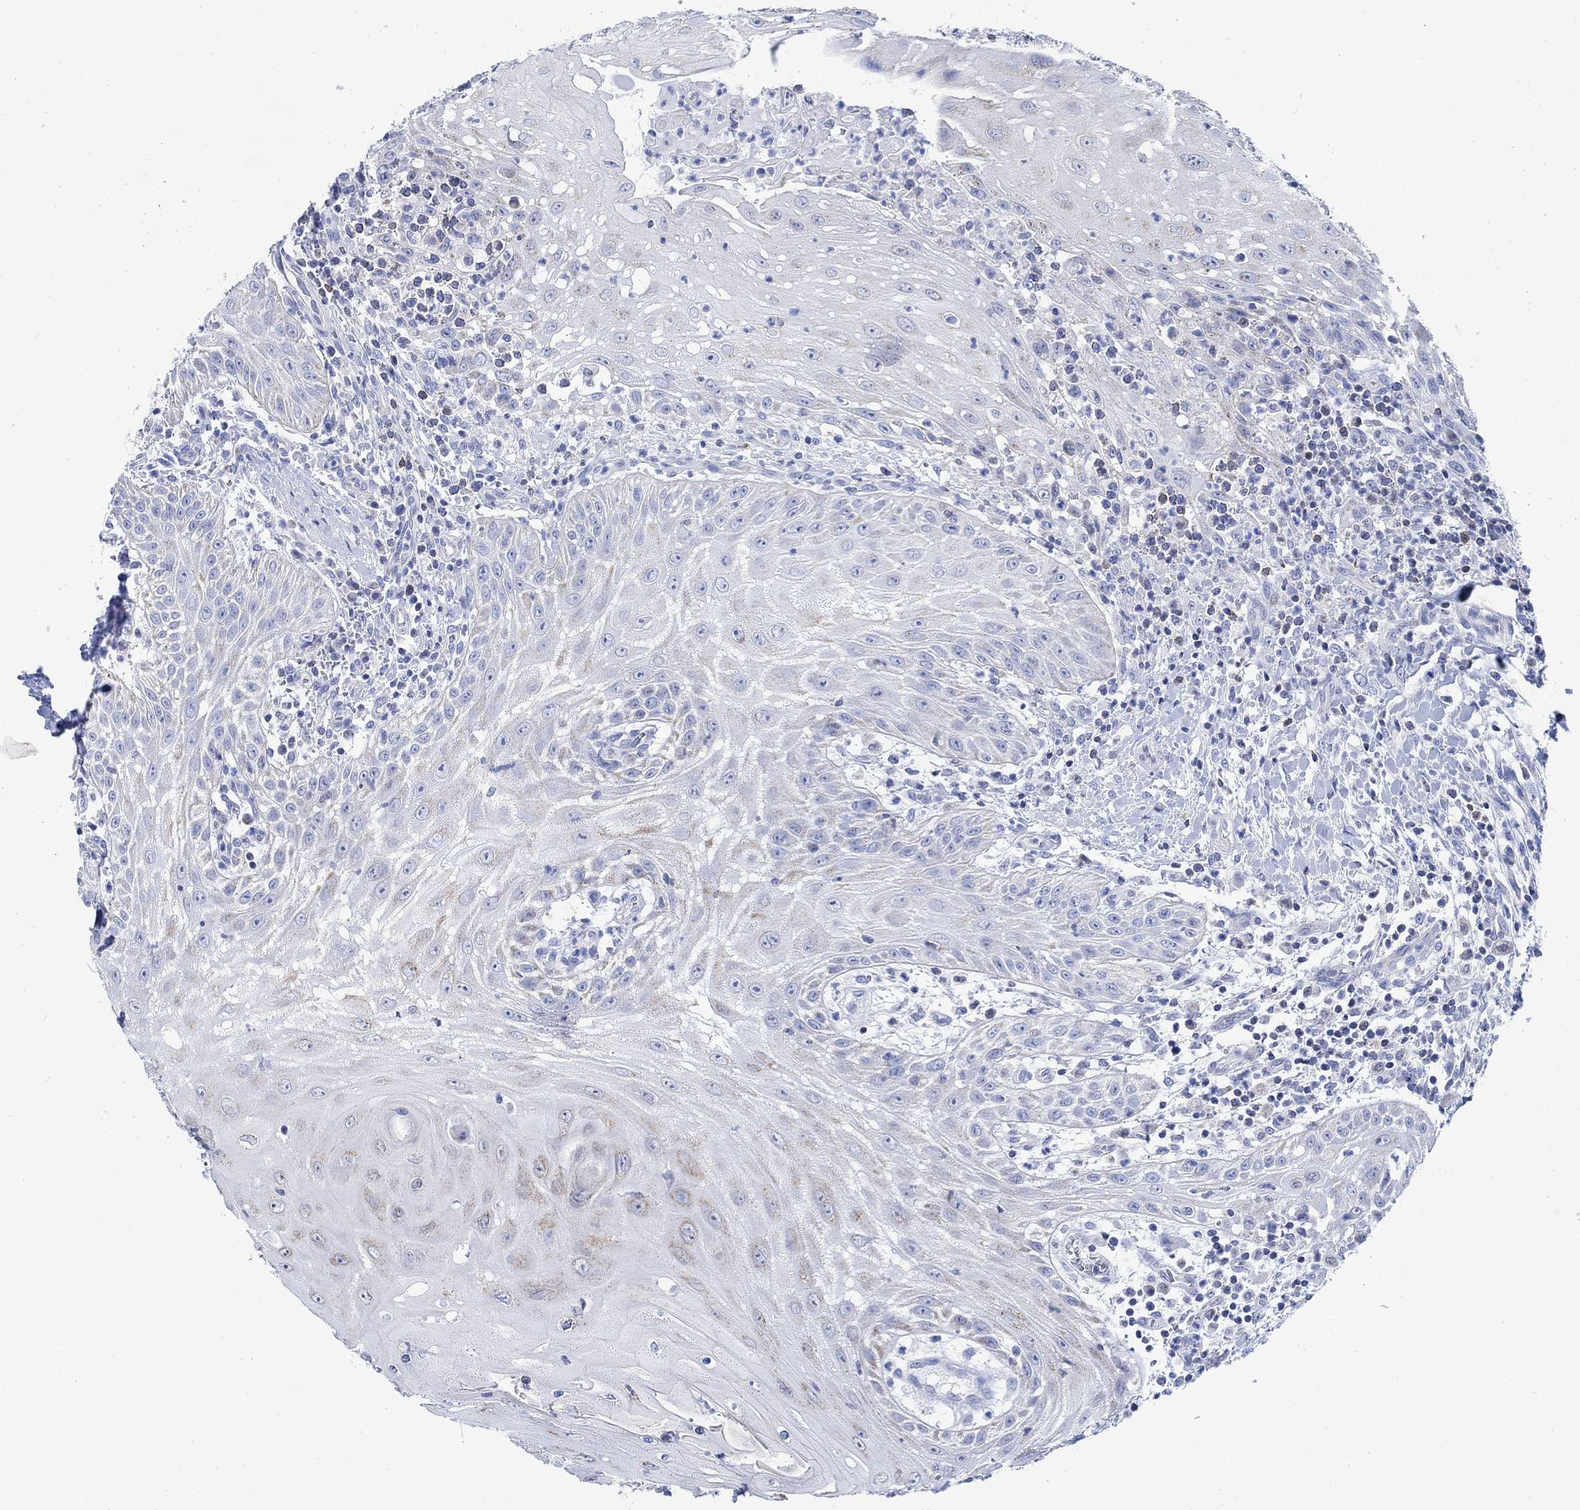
{"staining": {"intensity": "weak", "quantity": "25%-75%", "location": "cytoplasmic/membranous"}, "tissue": "head and neck cancer", "cell_type": "Tumor cells", "image_type": "cancer", "snomed": [{"axis": "morphology", "description": "Squamous cell carcinoma, NOS"}, {"axis": "topography", "description": "Oral tissue"}, {"axis": "topography", "description": "Head-Neck"}], "caption": "Human squamous cell carcinoma (head and neck) stained with a brown dye displays weak cytoplasmic/membranous positive expression in approximately 25%-75% of tumor cells.", "gene": "CPLX2", "patient": {"sex": "male", "age": 58}}